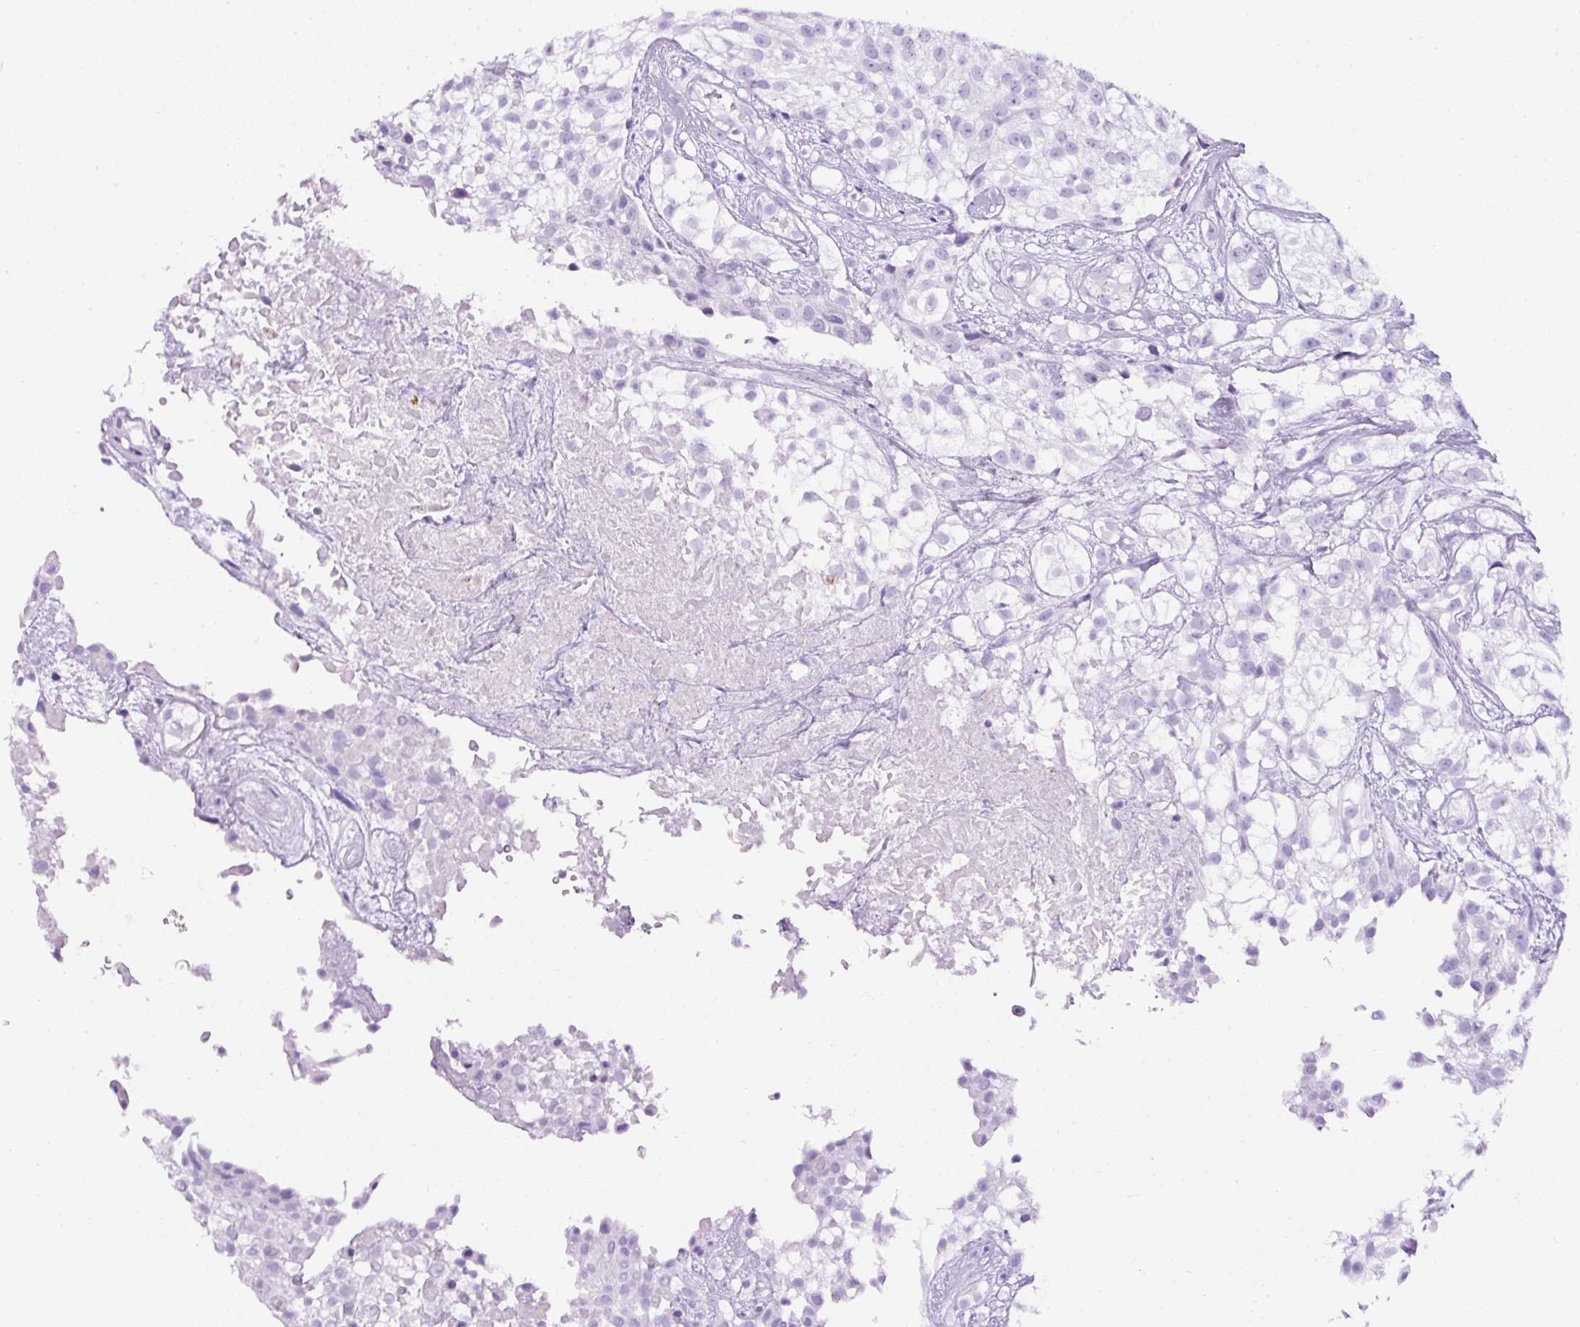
{"staining": {"intensity": "negative", "quantity": "none", "location": "none"}, "tissue": "urothelial cancer", "cell_type": "Tumor cells", "image_type": "cancer", "snomed": [{"axis": "morphology", "description": "Urothelial carcinoma, High grade"}, {"axis": "topography", "description": "Urinary bladder"}], "caption": "Immunohistochemistry (IHC) image of high-grade urothelial carcinoma stained for a protein (brown), which reveals no positivity in tumor cells.", "gene": "TMEM200B", "patient": {"sex": "male", "age": 56}}